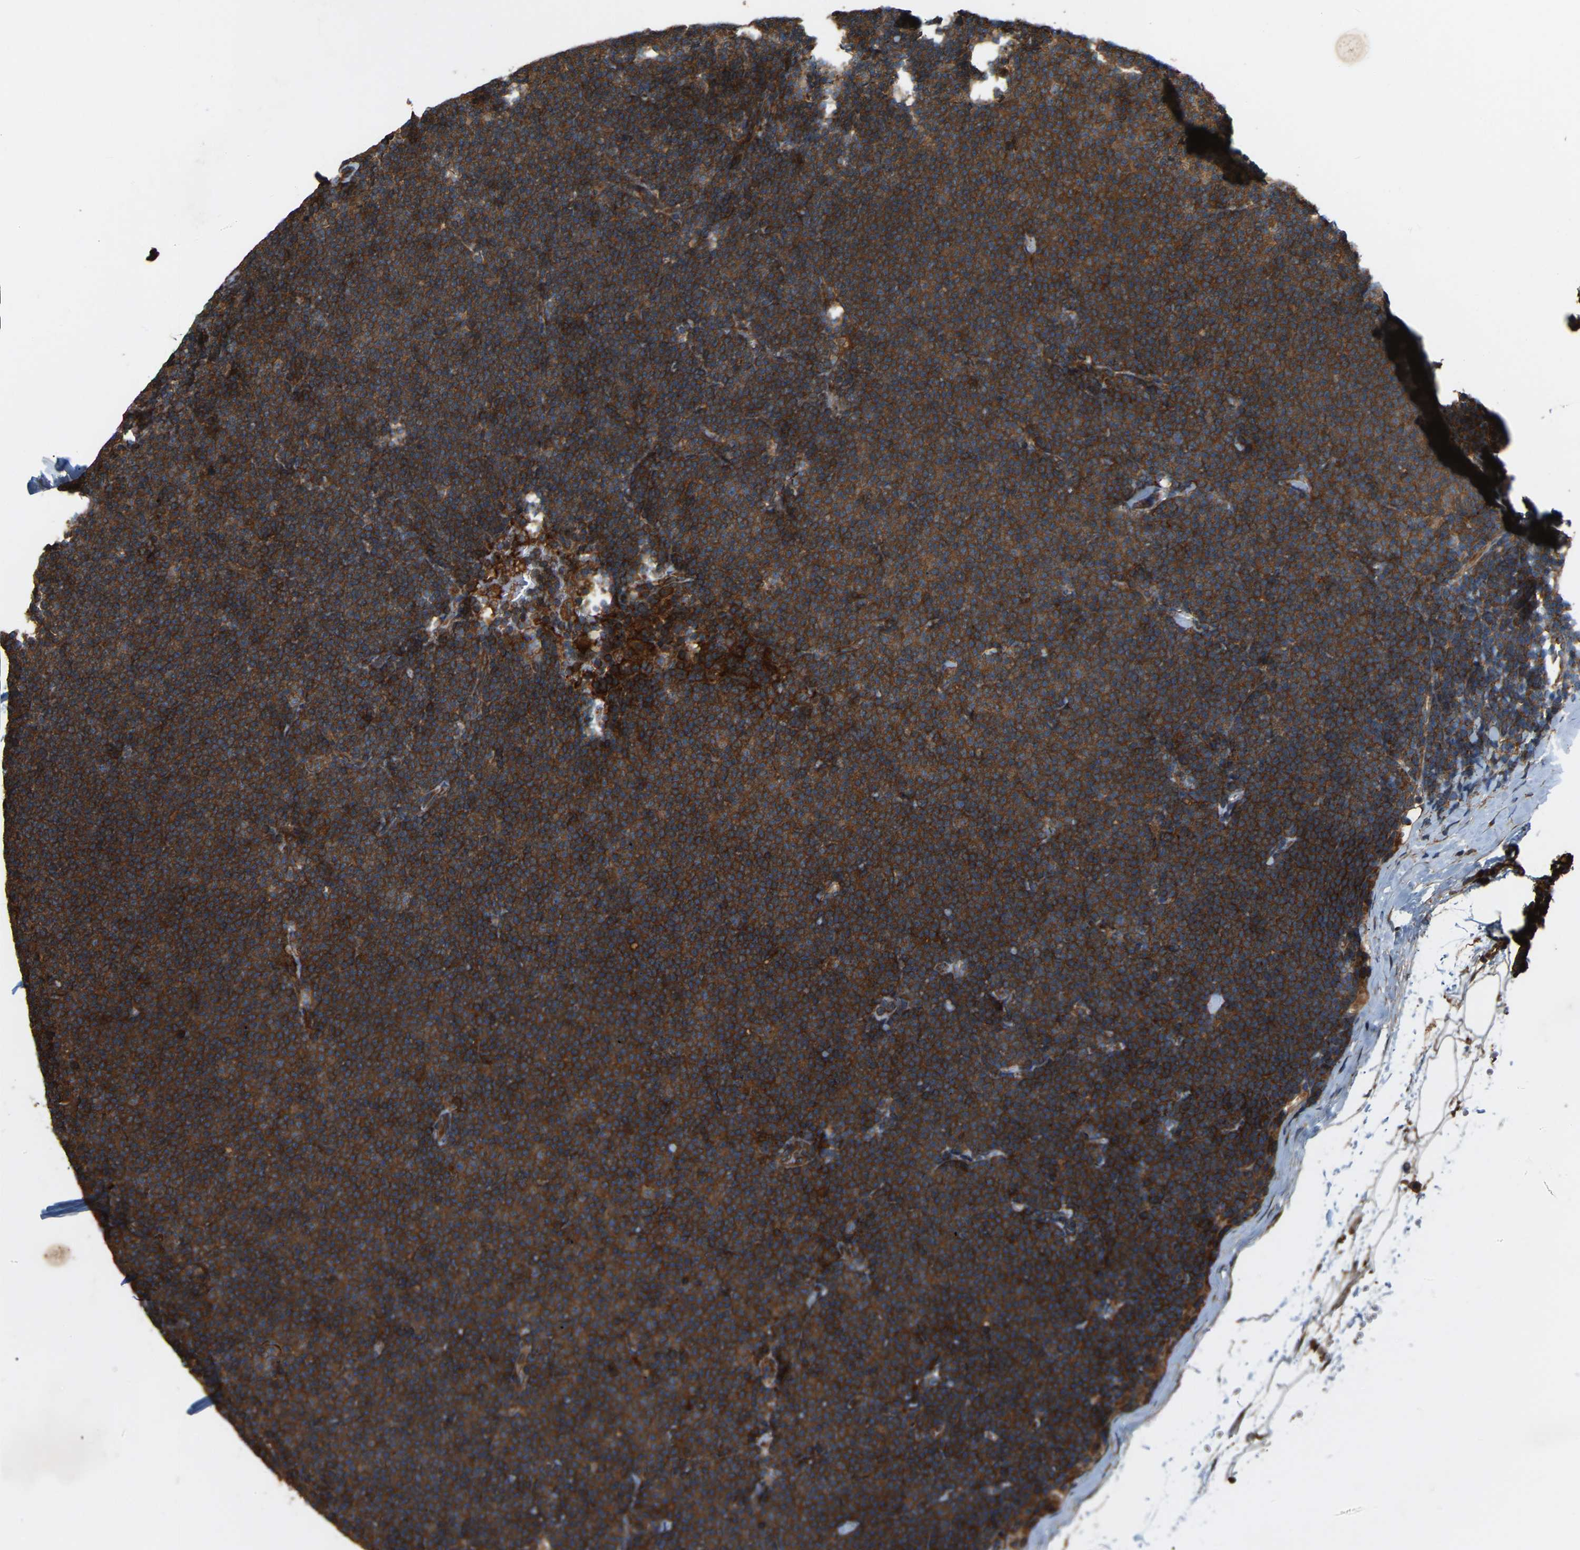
{"staining": {"intensity": "strong", "quantity": ">75%", "location": "cytoplasmic/membranous"}, "tissue": "lymphoma", "cell_type": "Tumor cells", "image_type": "cancer", "snomed": [{"axis": "morphology", "description": "Malignant lymphoma, non-Hodgkin's type, Low grade"}, {"axis": "topography", "description": "Lymph node"}], "caption": "The immunohistochemical stain shows strong cytoplasmic/membranous staining in tumor cells of malignant lymphoma, non-Hodgkin's type (low-grade) tissue.", "gene": "SAMD9L", "patient": {"sex": "female", "age": 53}}